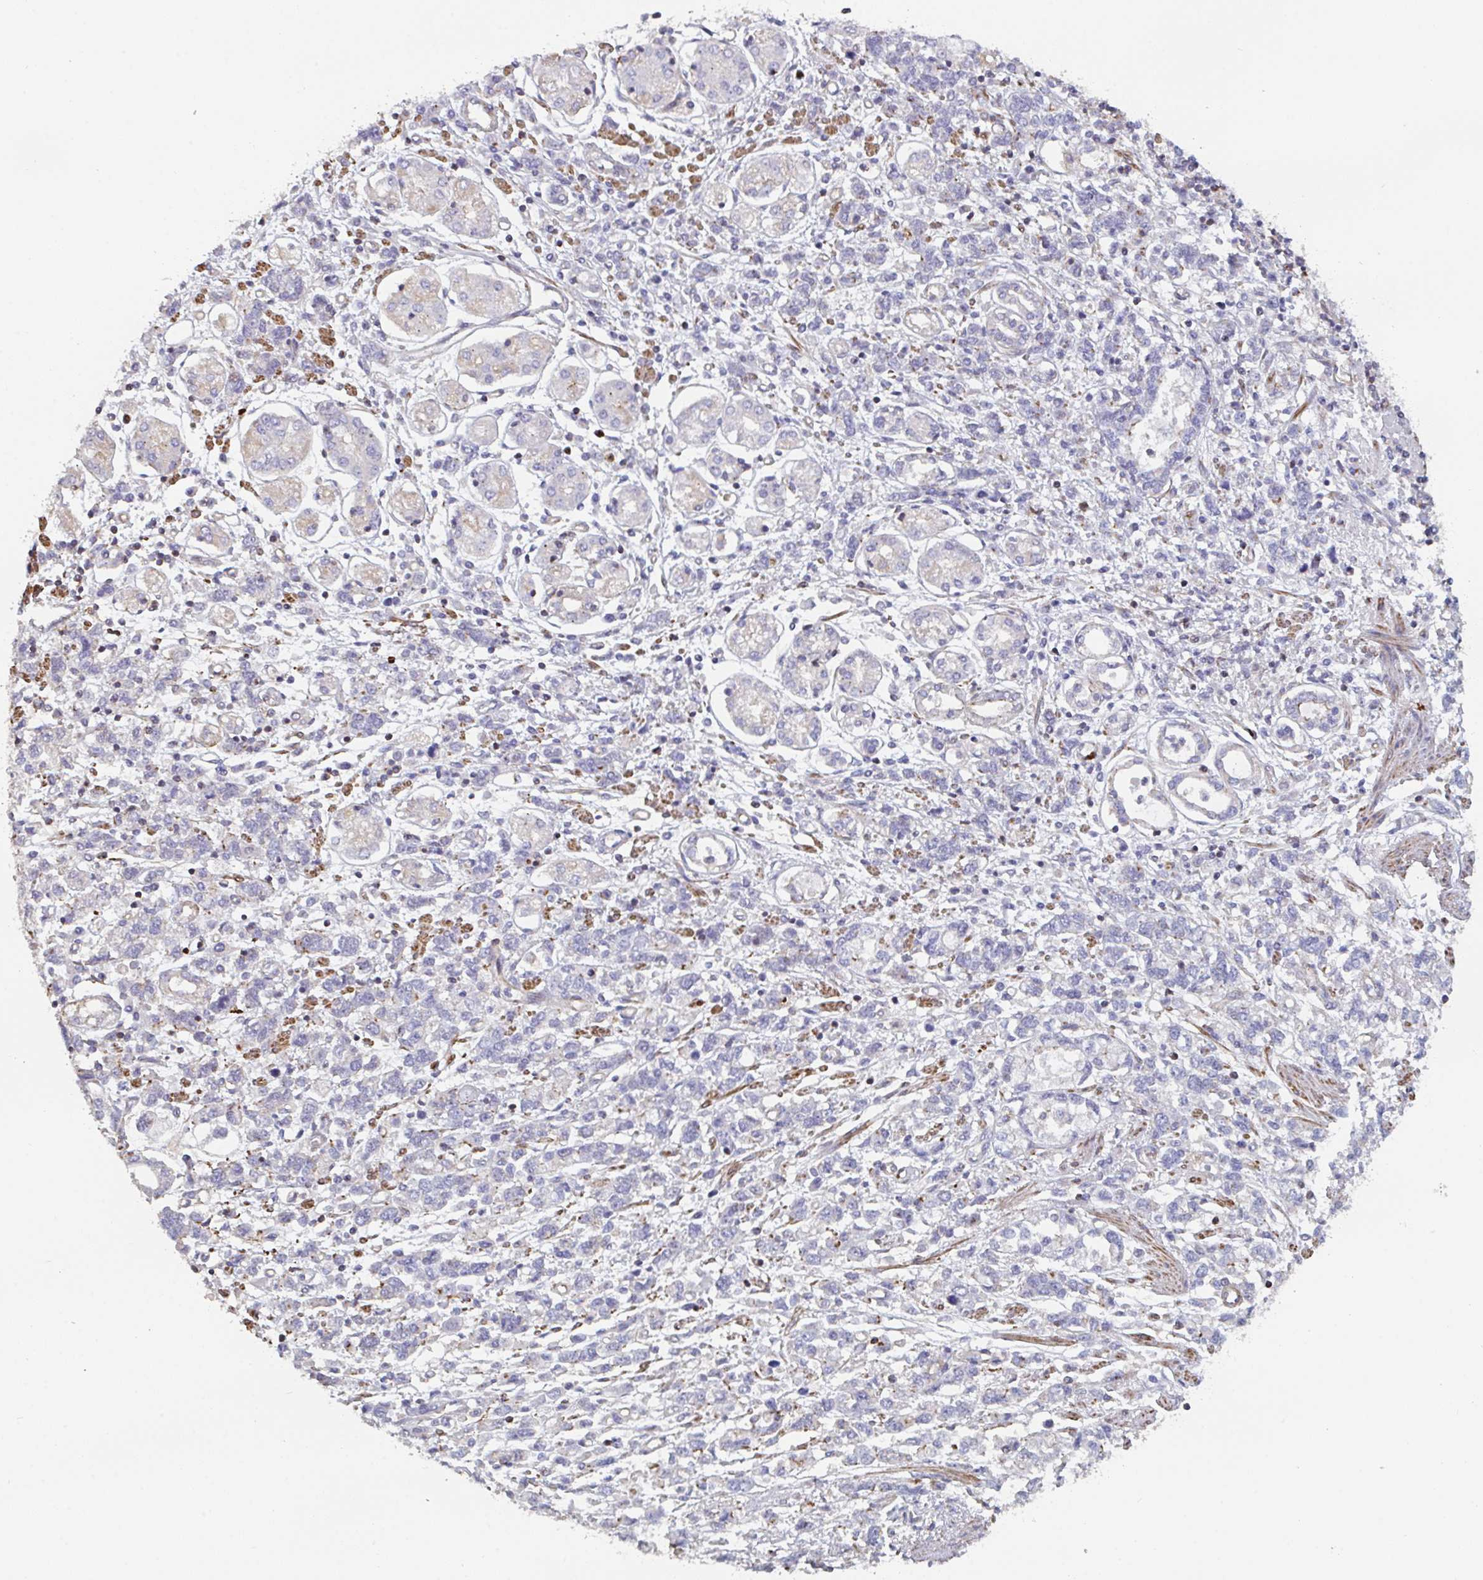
{"staining": {"intensity": "negative", "quantity": "none", "location": "none"}, "tissue": "stomach cancer", "cell_type": "Tumor cells", "image_type": "cancer", "snomed": [{"axis": "morphology", "description": "Adenocarcinoma, NOS"}, {"axis": "topography", "description": "Stomach"}], "caption": "Human stomach cancer (adenocarcinoma) stained for a protein using immunohistochemistry displays no staining in tumor cells.", "gene": "FZD2", "patient": {"sex": "female", "age": 76}}